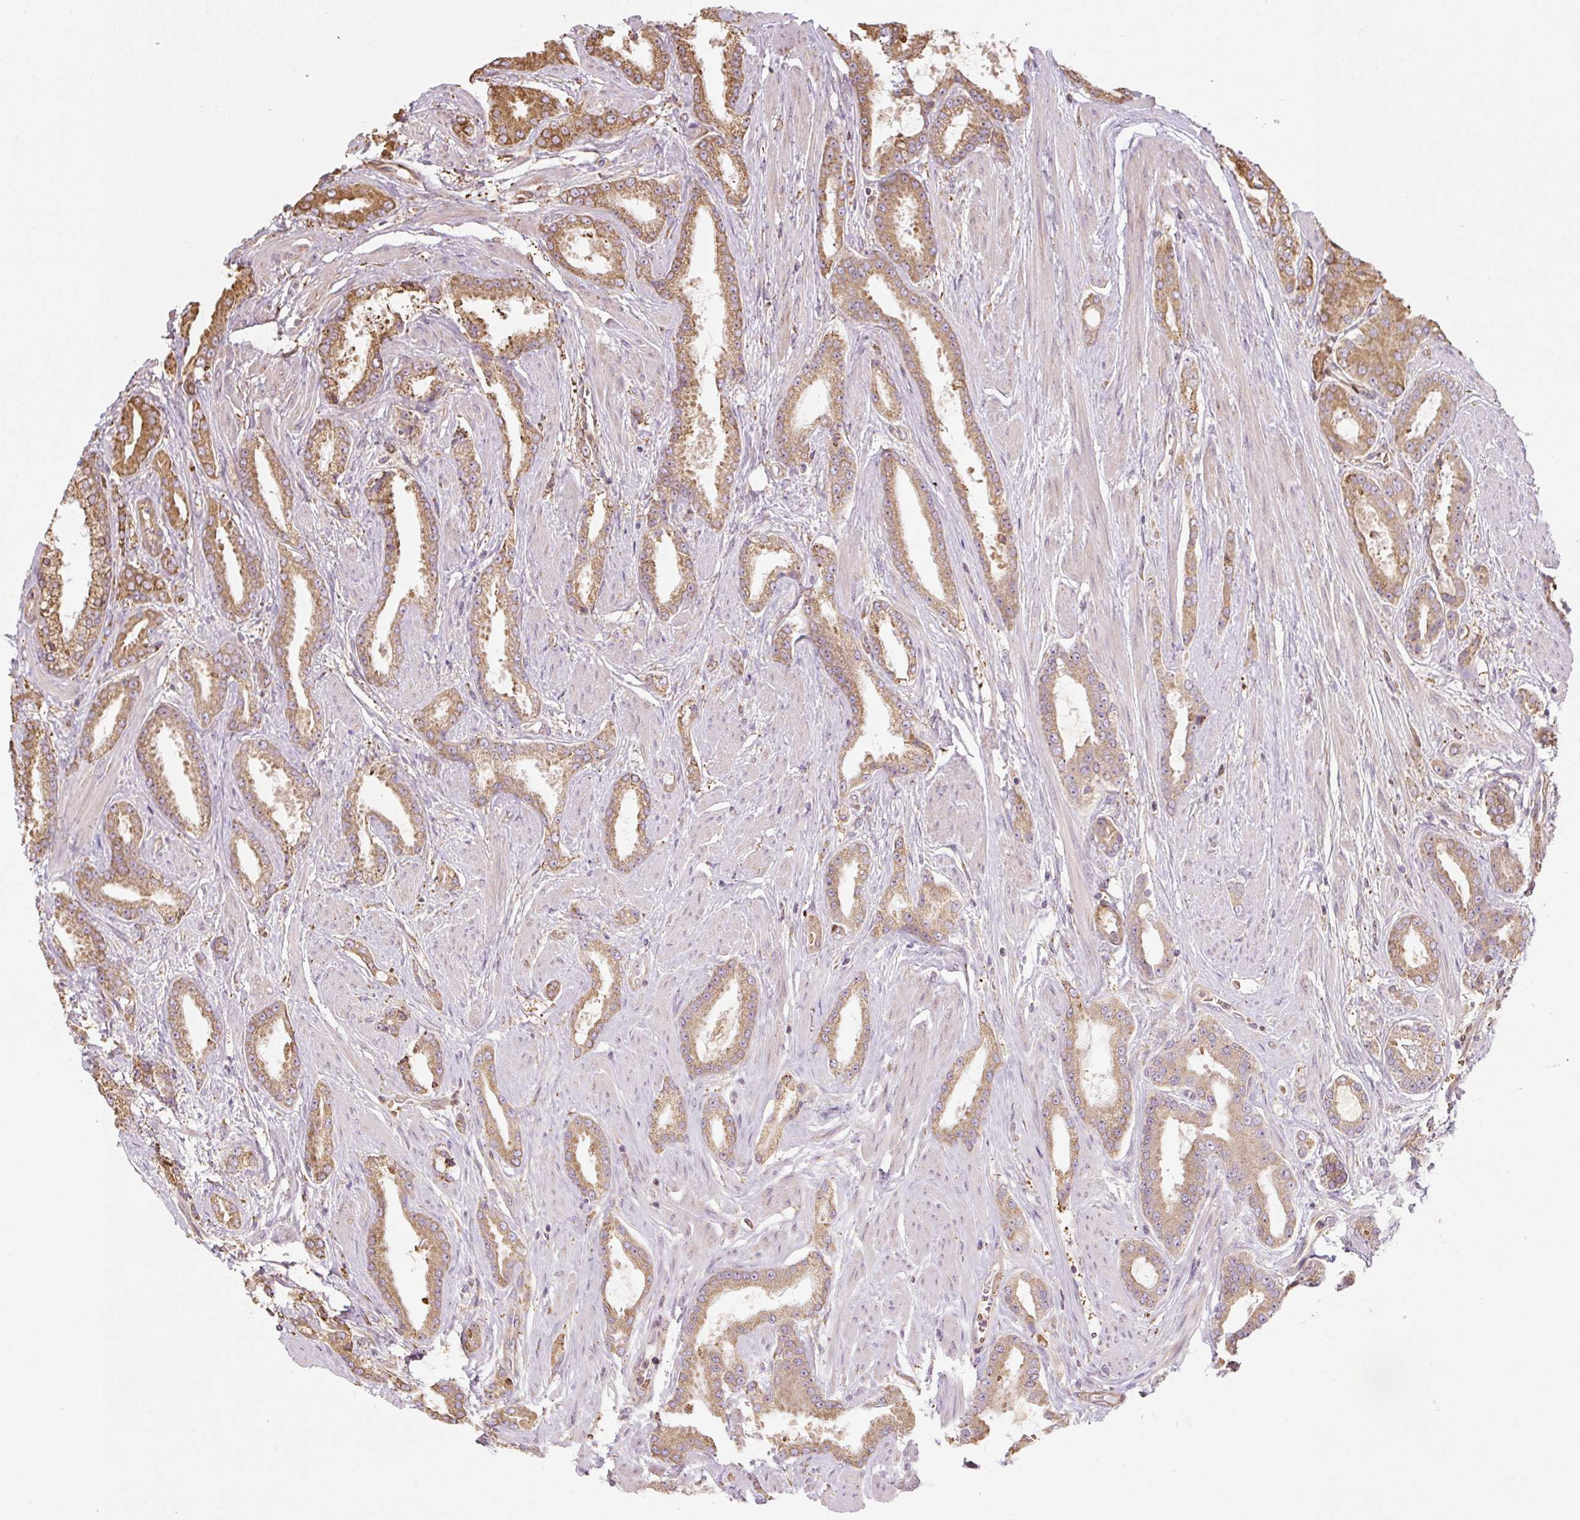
{"staining": {"intensity": "moderate", "quantity": ">75%", "location": "cytoplasmic/membranous"}, "tissue": "prostate cancer", "cell_type": "Tumor cells", "image_type": "cancer", "snomed": [{"axis": "morphology", "description": "Adenocarcinoma, Low grade"}, {"axis": "topography", "description": "Prostate"}], "caption": "About >75% of tumor cells in prostate adenocarcinoma (low-grade) display moderate cytoplasmic/membranous protein expression as visualized by brown immunohistochemical staining.", "gene": "RASA1", "patient": {"sex": "male", "age": 42}}